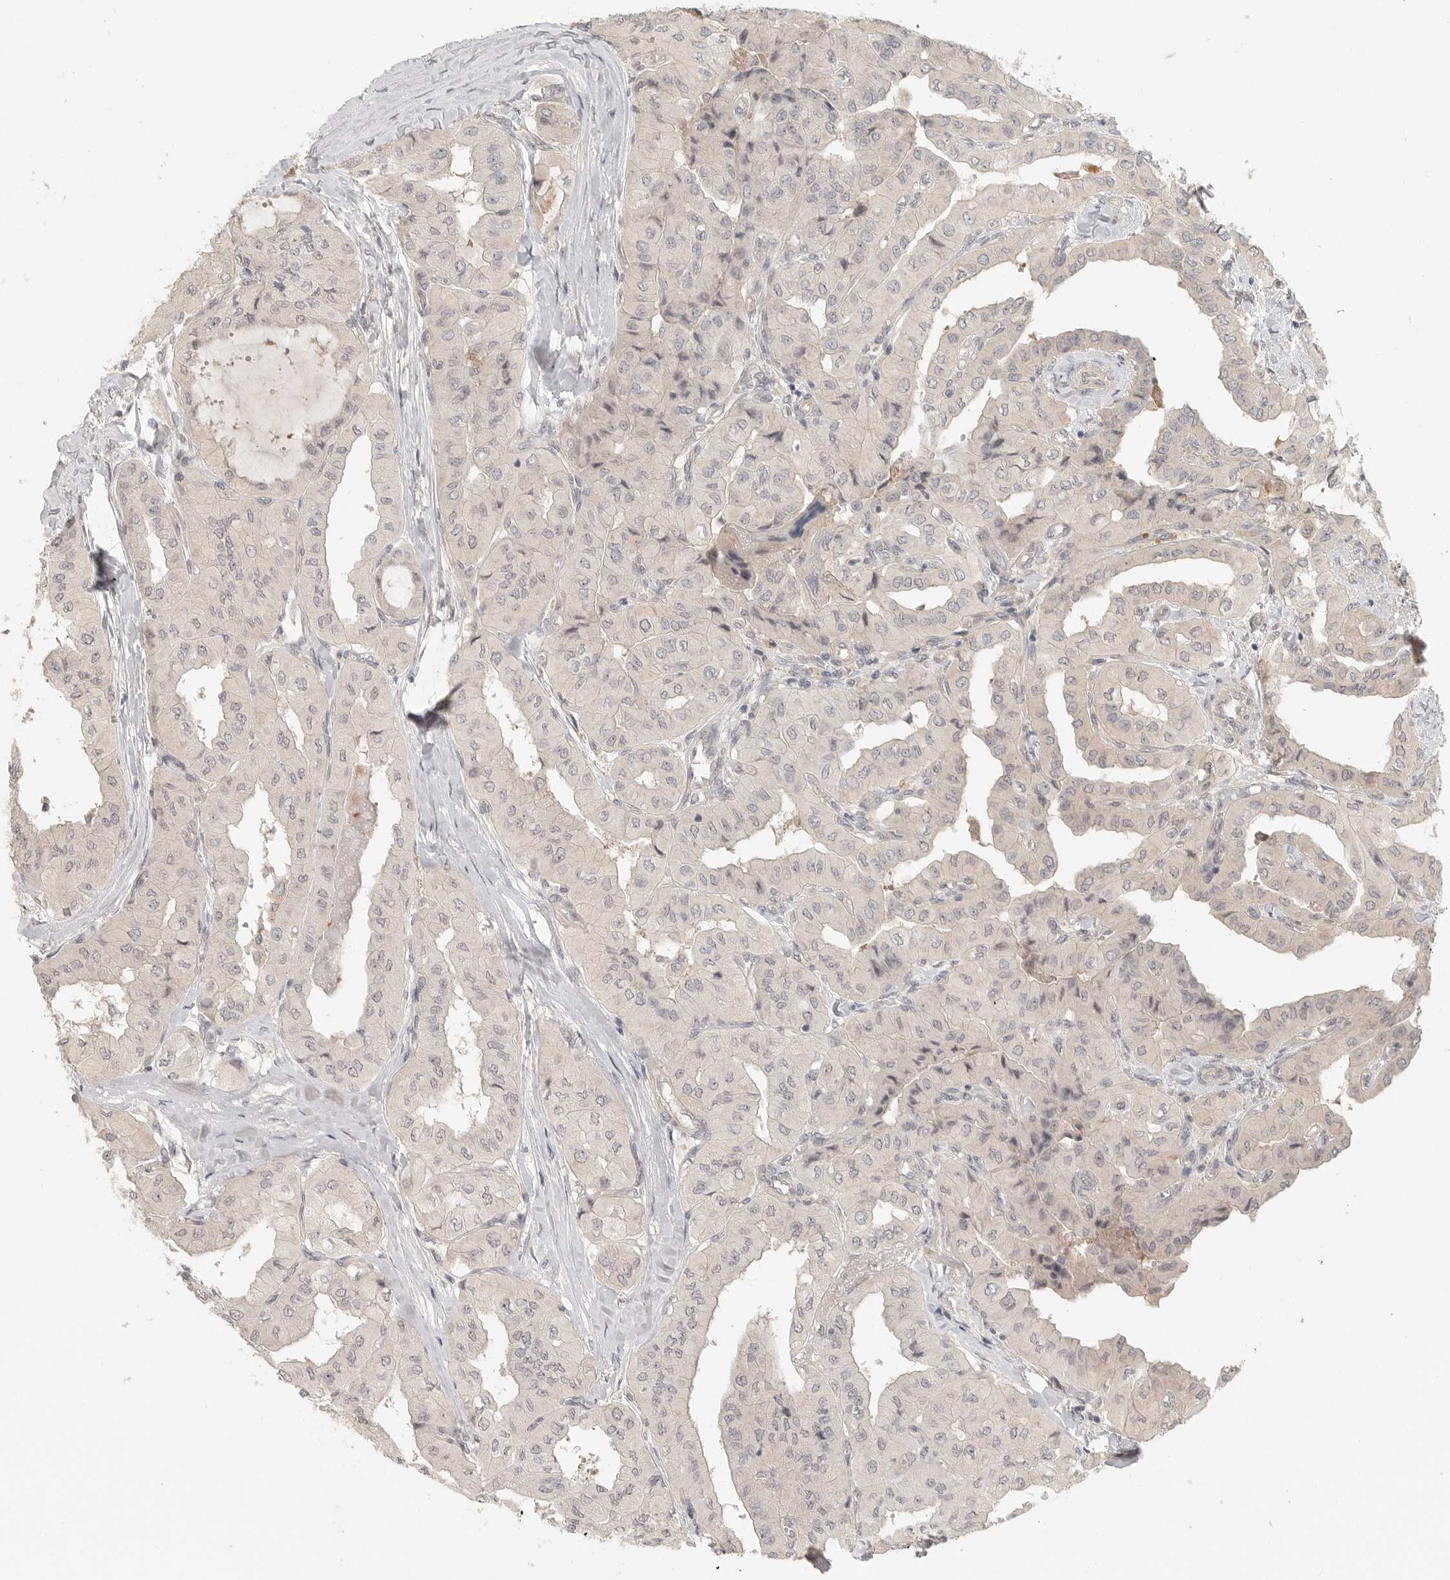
{"staining": {"intensity": "negative", "quantity": "none", "location": "none"}, "tissue": "thyroid cancer", "cell_type": "Tumor cells", "image_type": "cancer", "snomed": [{"axis": "morphology", "description": "Papillary adenocarcinoma, NOS"}, {"axis": "topography", "description": "Thyroid gland"}], "caption": "Immunohistochemistry of human thyroid papillary adenocarcinoma displays no staining in tumor cells.", "gene": "HDAC6", "patient": {"sex": "female", "age": 59}}